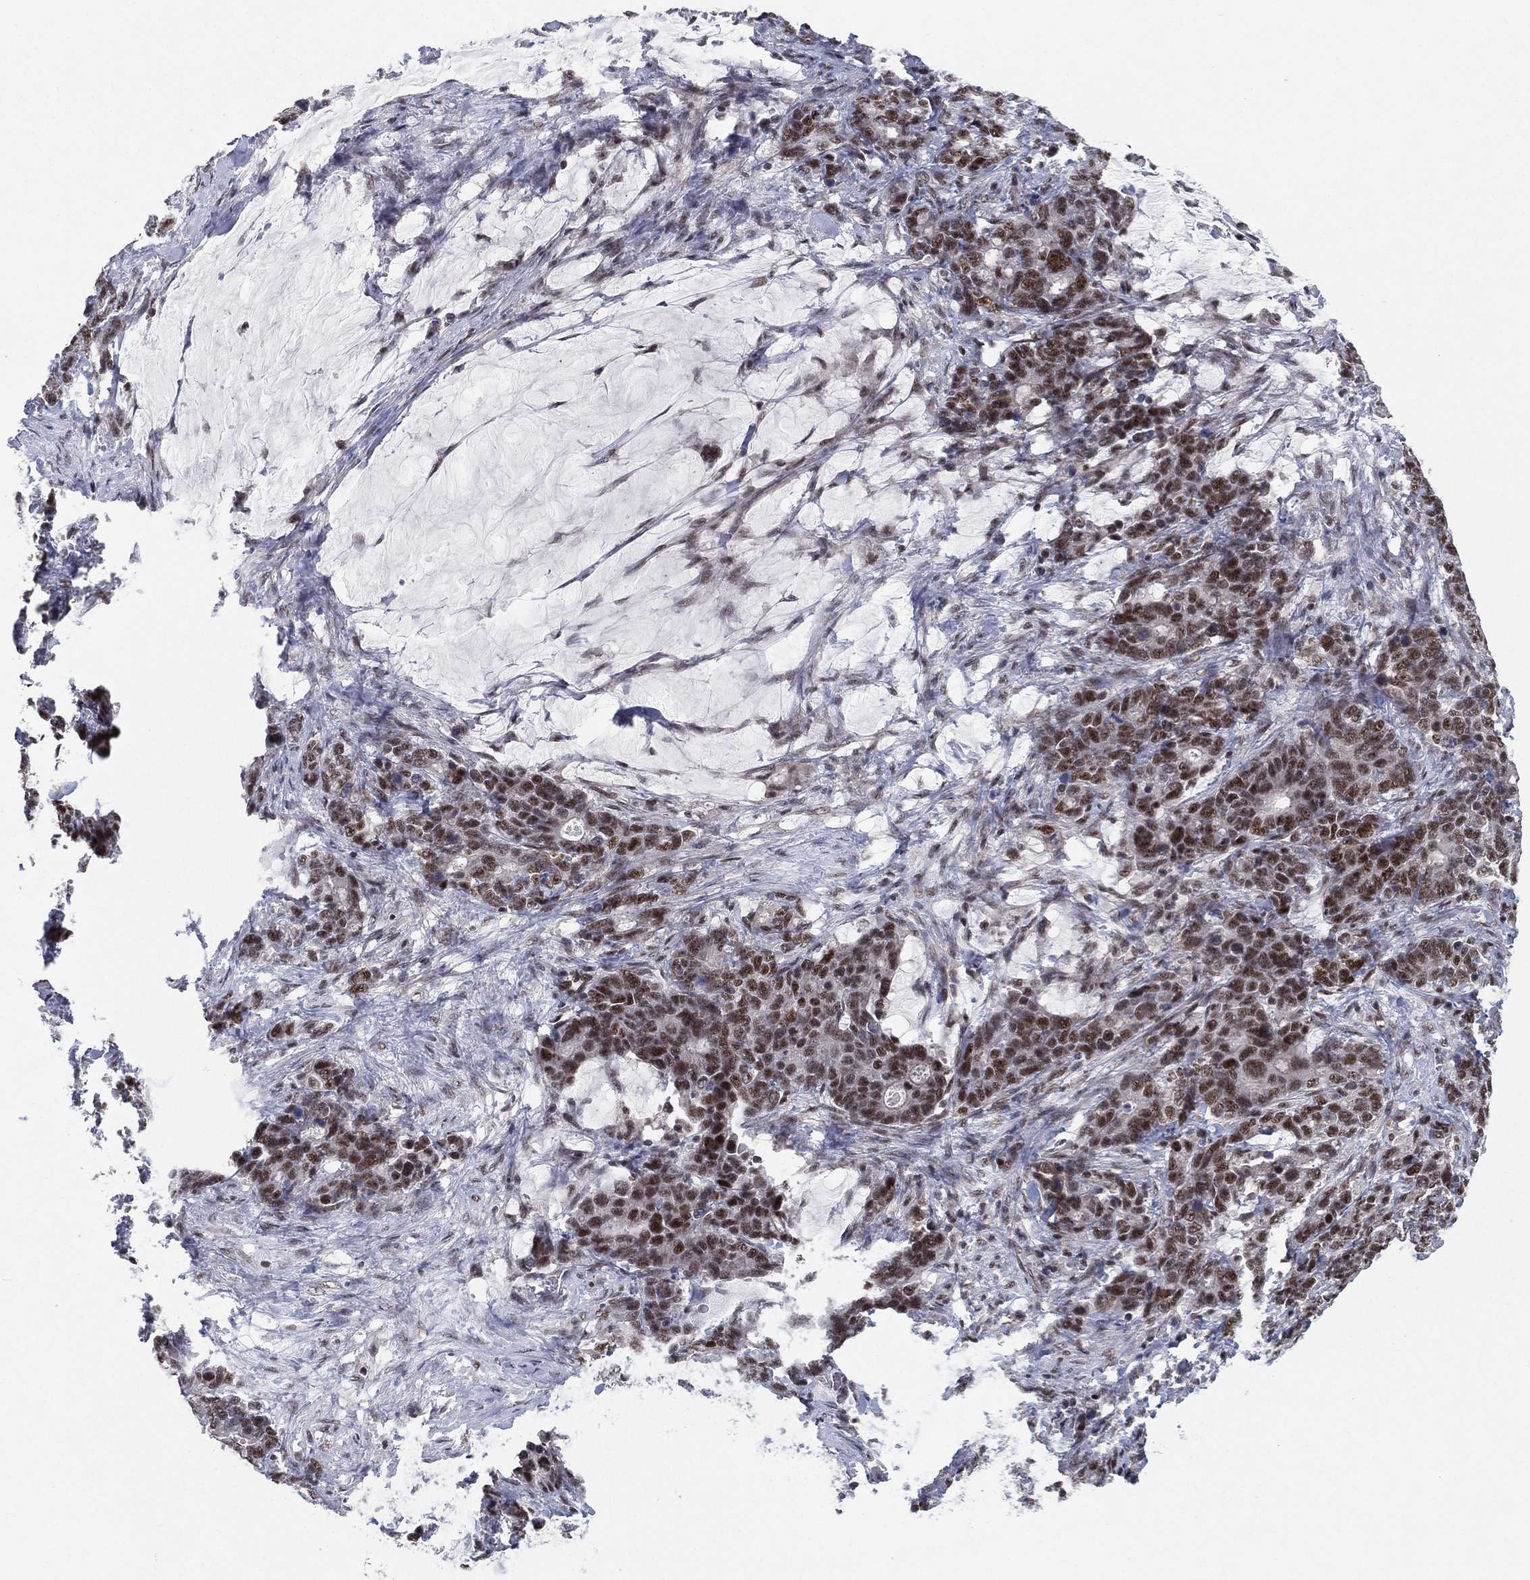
{"staining": {"intensity": "moderate", "quantity": ">75%", "location": "nuclear"}, "tissue": "stomach cancer", "cell_type": "Tumor cells", "image_type": "cancer", "snomed": [{"axis": "morphology", "description": "Normal tissue, NOS"}, {"axis": "morphology", "description": "Adenocarcinoma, NOS"}, {"axis": "topography", "description": "Stomach"}], "caption": "Brown immunohistochemical staining in human adenocarcinoma (stomach) reveals moderate nuclear positivity in approximately >75% of tumor cells.", "gene": "DGCR8", "patient": {"sex": "female", "age": 64}}